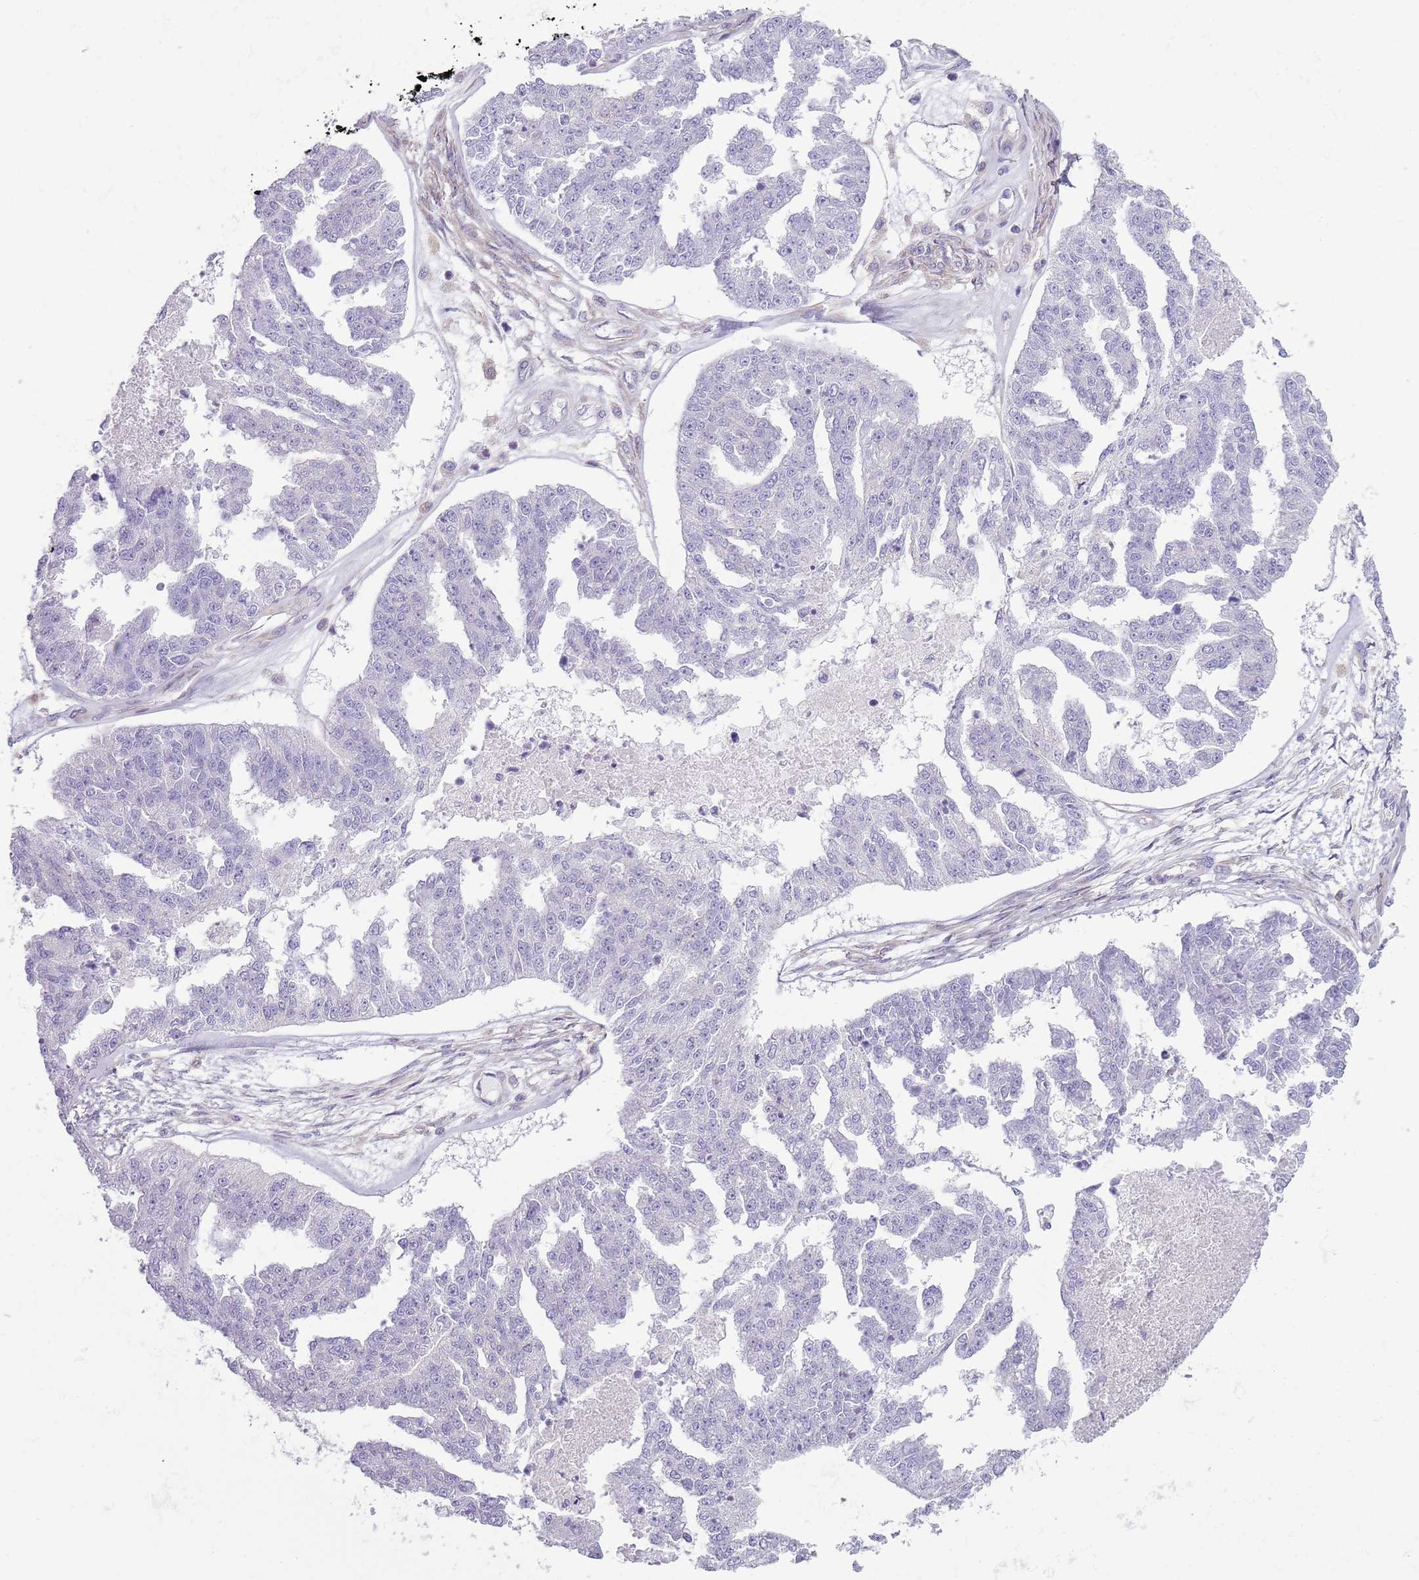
{"staining": {"intensity": "negative", "quantity": "none", "location": "none"}, "tissue": "ovarian cancer", "cell_type": "Tumor cells", "image_type": "cancer", "snomed": [{"axis": "morphology", "description": "Cystadenocarcinoma, serous, NOS"}, {"axis": "topography", "description": "Ovary"}], "caption": "DAB immunohistochemical staining of human ovarian cancer displays no significant staining in tumor cells.", "gene": "SNX1", "patient": {"sex": "female", "age": 58}}